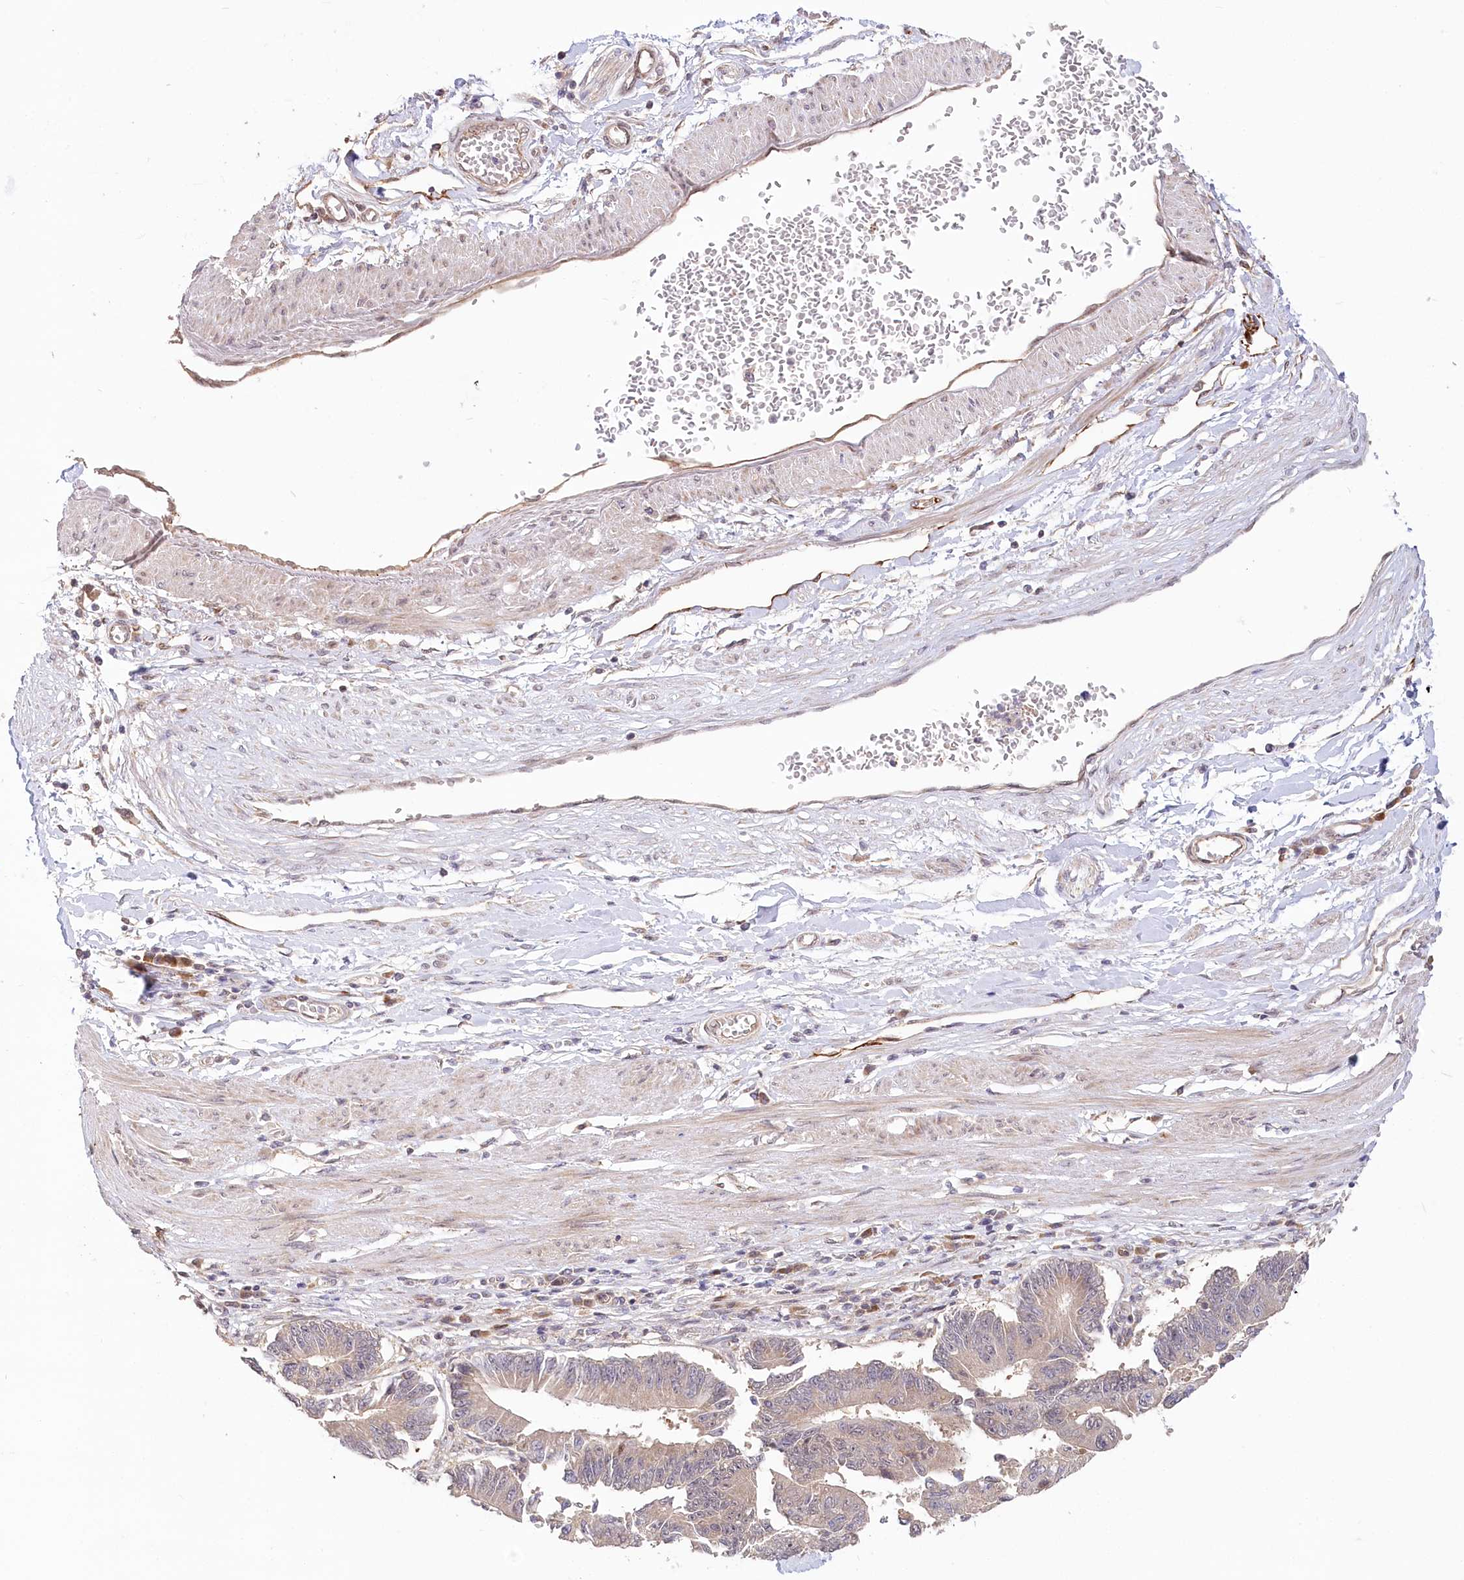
{"staining": {"intensity": "weak", "quantity": "25%-75%", "location": "cytoplasmic/membranous"}, "tissue": "stomach cancer", "cell_type": "Tumor cells", "image_type": "cancer", "snomed": [{"axis": "morphology", "description": "Adenocarcinoma, NOS"}, {"axis": "topography", "description": "Stomach"}], "caption": "This image exhibits stomach adenocarcinoma stained with IHC to label a protein in brown. The cytoplasmic/membranous of tumor cells show weak positivity for the protein. Nuclei are counter-stained blue.", "gene": "CEP70", "patient": {"sex": "male", "age": 59}}